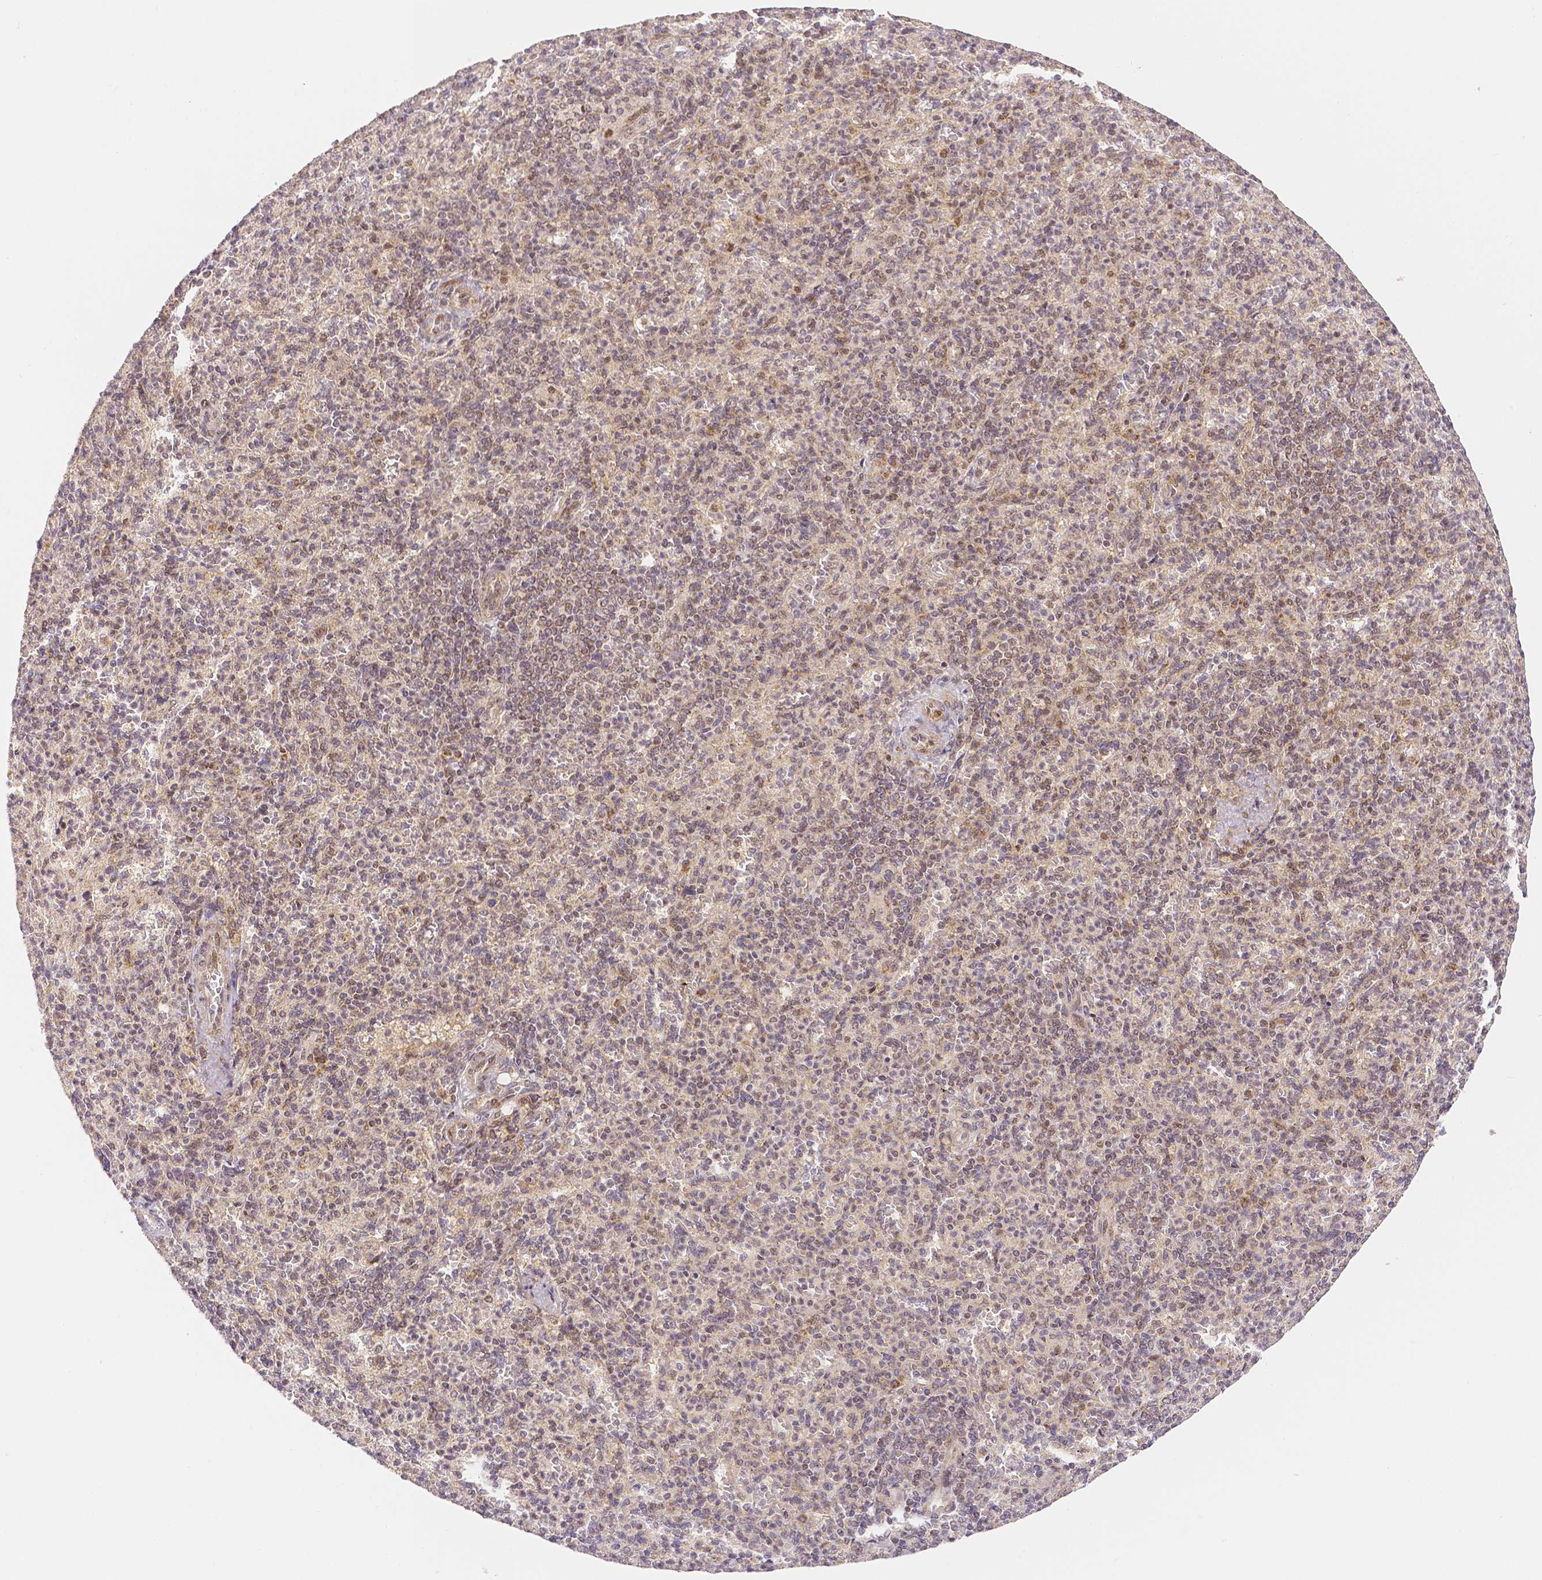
{"staining": {"intensity": "moderate", "quantity": "25%-75%", "location": "cytoplasmic/membranous,nuclear"}, "tissue": "spleen", "cell_type": "Cells in red pulp", "image_type": "normal", "snomed": [{"axis": "morphology", "description": "Normal tissue, NOS"}, {"axis": "topography", "description": "Spleen"}], "caption": "A high-resolution image shows immunohistochemistry staining of unremarkable spleen, which exhibits moderate cytoplasmic/membranous,nuclear expression in approximately 25%-75% of cells in red pulp.", "gene": "RHOT1", "patient": {"sex": "female", "age": 74}}